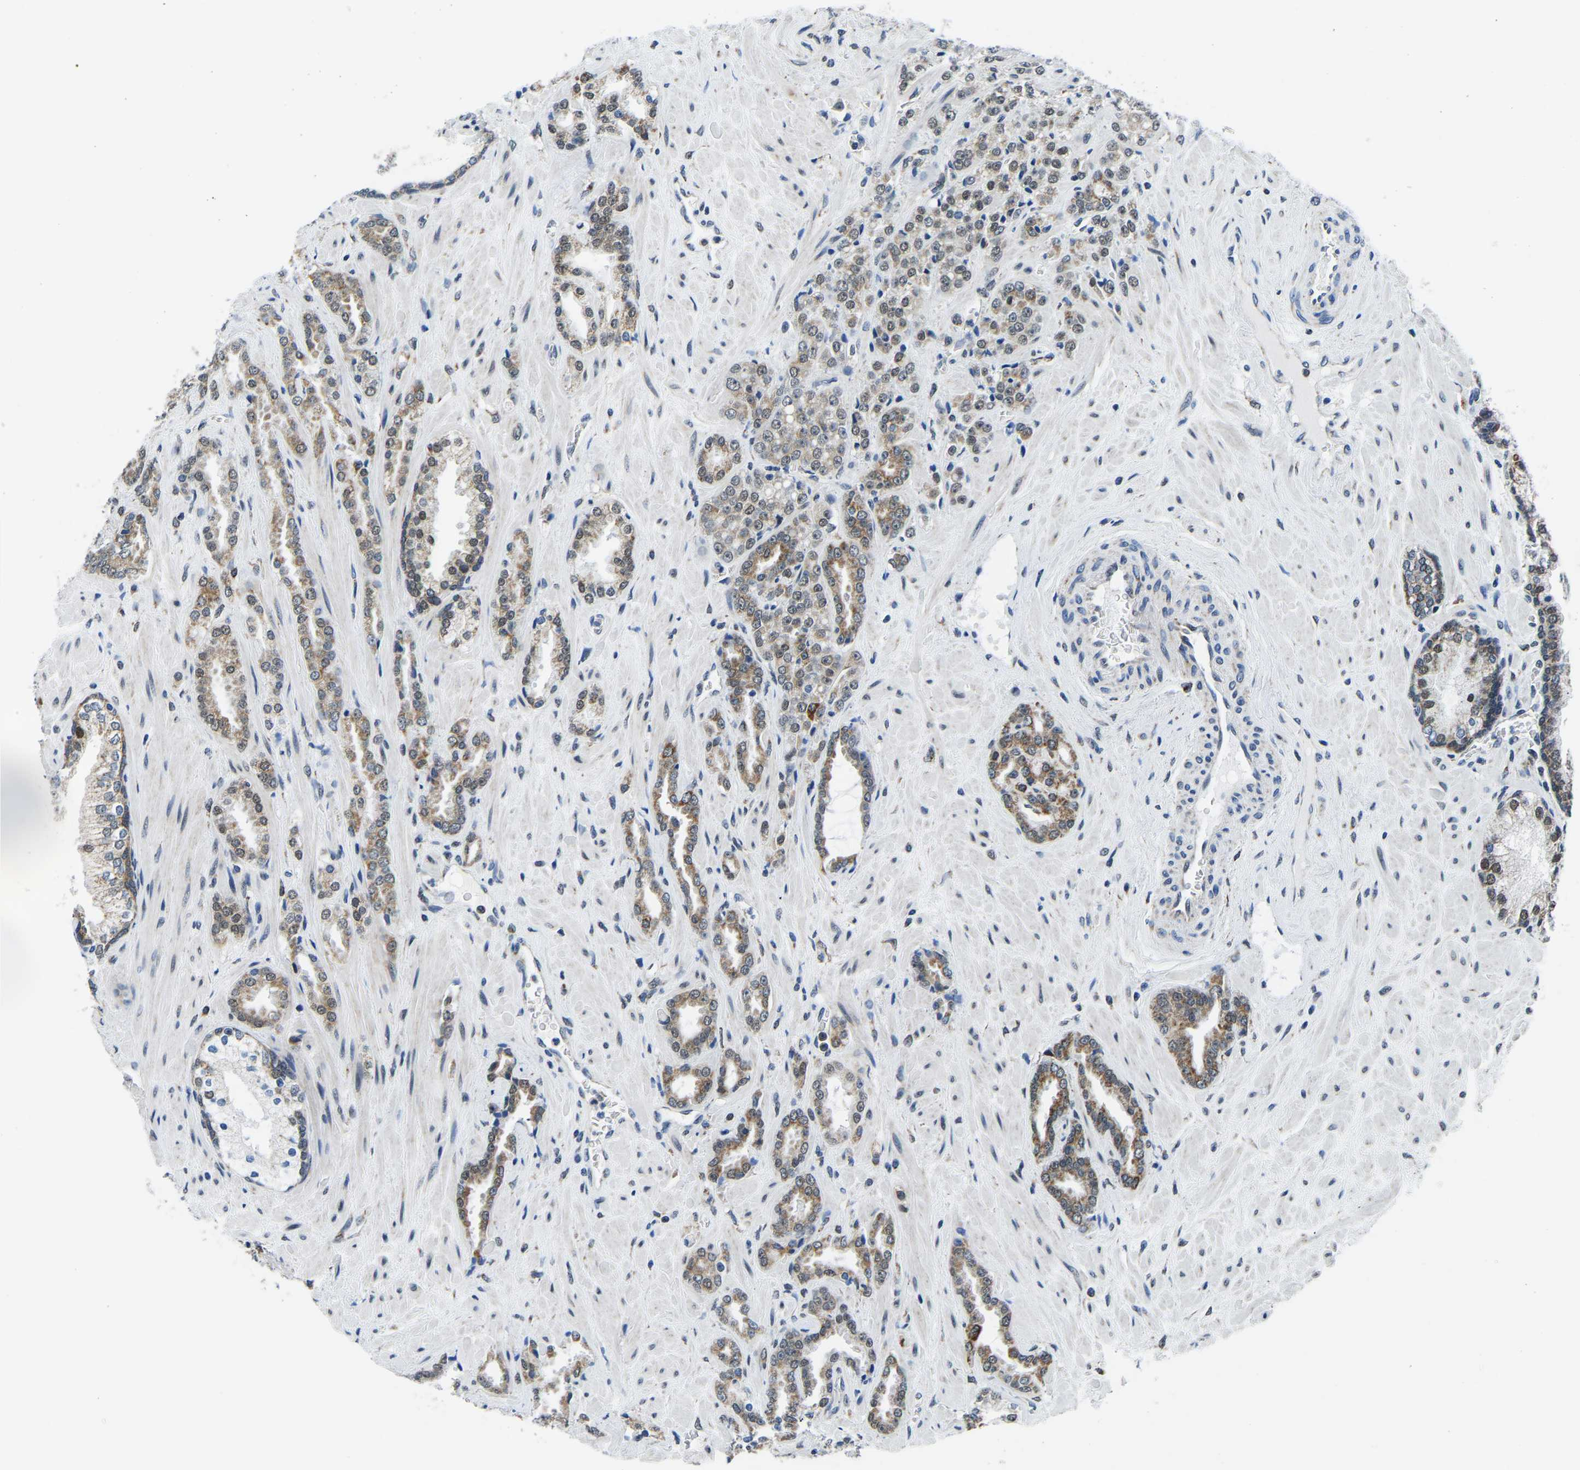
{"staining": {"intensity": "moderate", "quantity": ">75%", "location": "cytoplasmic/membranous,nuclear"}, "tissue": "prostate cancer", "cell_type": "Tumor cells", "image_type": "cancer", "snomed": [{"axis": "morphology", "description": "Adenocarcinoma, High grade"}, {"axis": "topography", "description": "Prostate"}], "caption": "A histopathology image of human adenocarcinoma (high-grade) (prostate) stained for a protein reveals moderate cytoplasmic/membranous and nuclear brown staining in tumor cells.", "gene": "BNIP3L", "patient": {"sex": "male", "age": 64}}